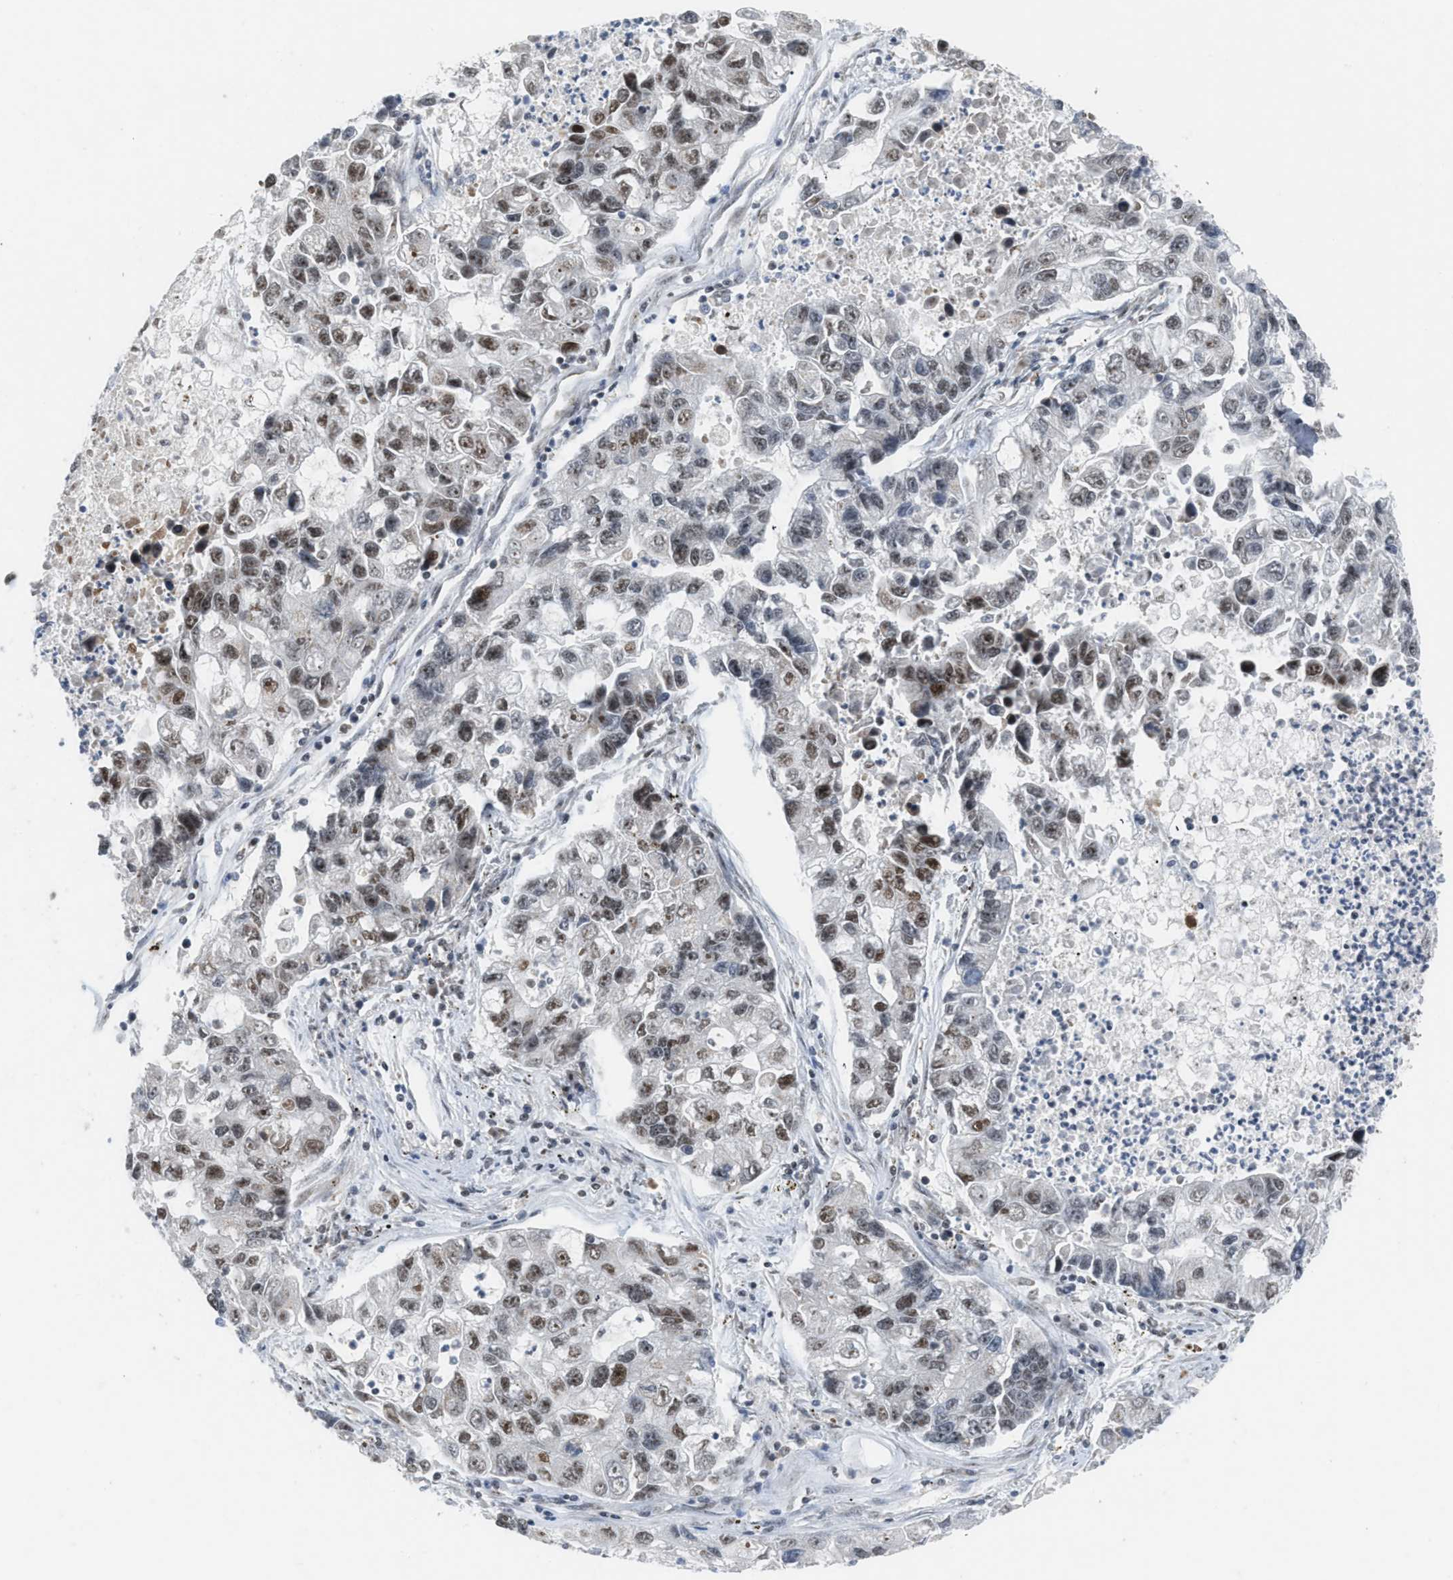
{"staining": {"intensity": "moderate", "quantity": "25%-75%", "location": "nuclear"}, "tissue": "lung cancer", "cell_type": "Tumor cells", "image_type": "cancer", "snomed": [{"axis": "morphology", "description": "Adenocarcinoma, NOS"}, {"axis": "topography", "description": "Lung"}], "caption": "Lung cancer stained with IHC reveals moderate nuclear staining in about 25%-75% of tumor cells.", "gene": "RAD51B", "patient": {"sex": "female", "age": 51}}